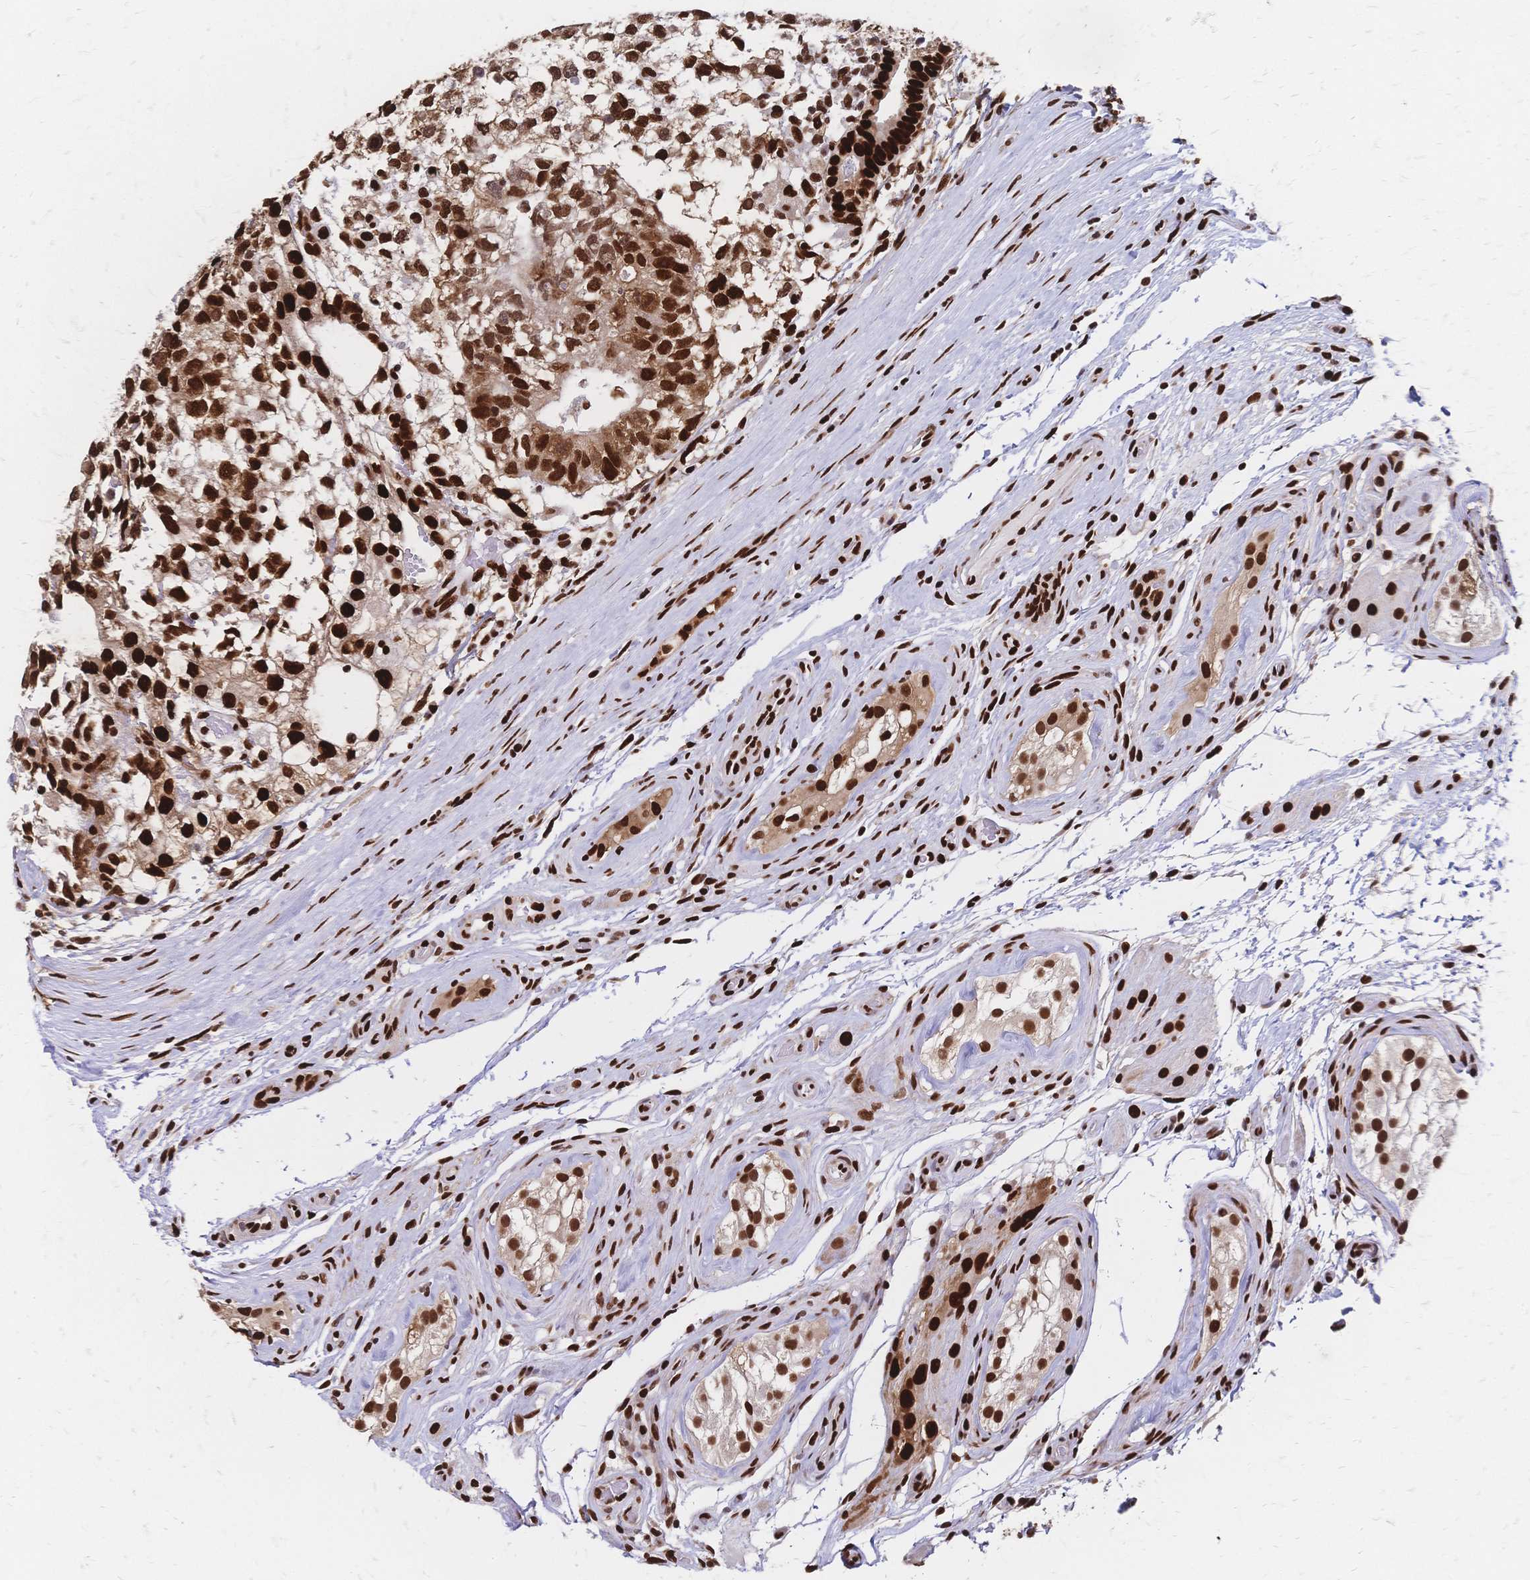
{"staining": {"intensity": "strong", "quantity": ">75%", "location": "nuclear"}, "tissue": "testis cancer", "cell_type": "Tumor cells", "image_type": "cancer", "snomed": [{"axis": "morphology", "description": "Seminoma, NOS"}, {"axis": "morphology", "description": "Carcinoma, Embryonal, NOS"}, {"axis": "topography", "description": "Testis"}], "caption": "Immunohistochemistry micrograph of neoplastic tissue: seminoma (testis) stained using immunohistochemistry exhibits high levels of strong protein expression localized specifically in the nuclear of tumor cells, appearing as a nuclear brown color.", "gene": "HDGF", "patient": {"sex": "male", "age": 41}}